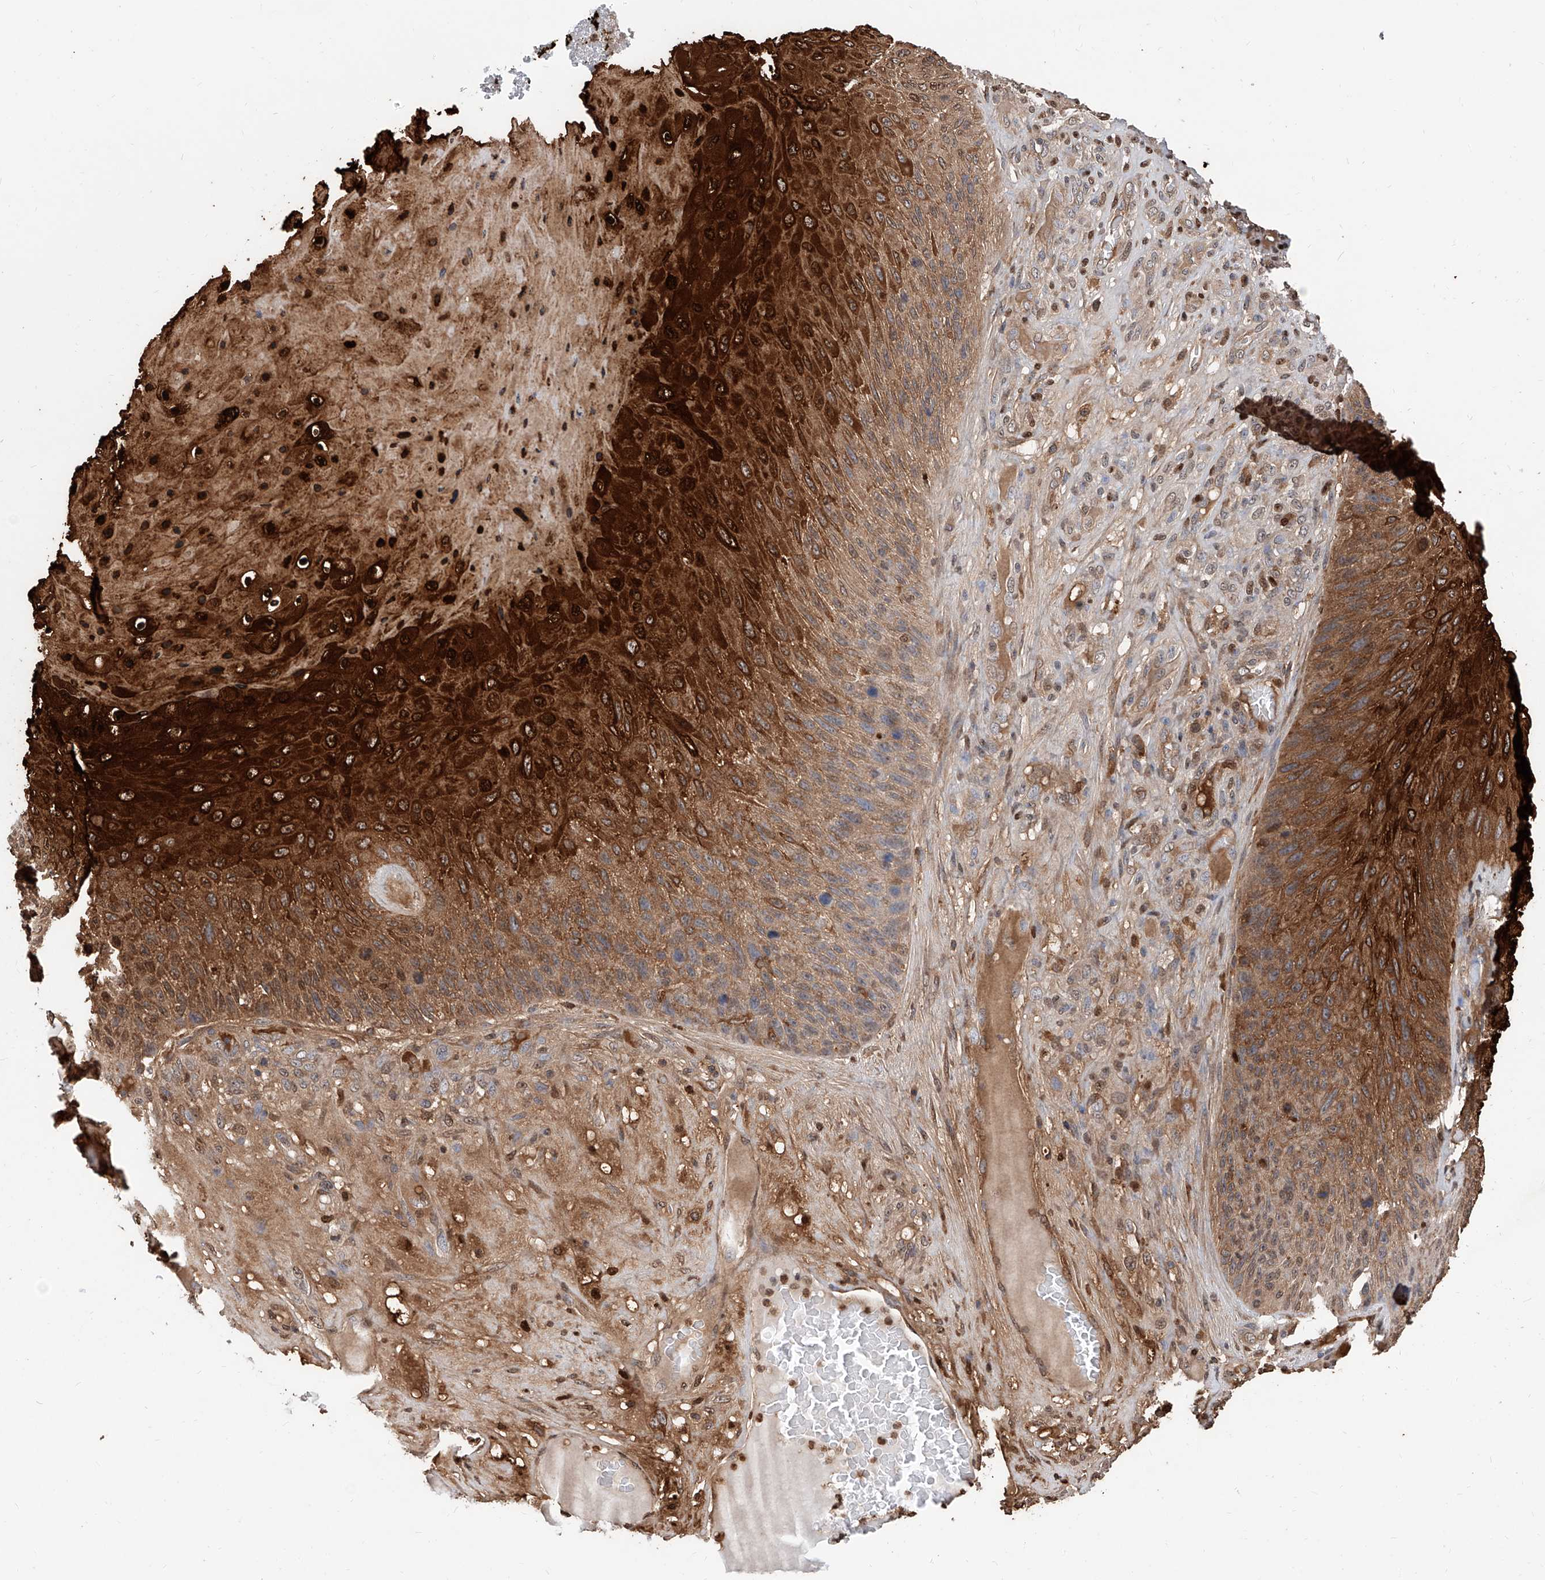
{"staining": {"intensity": "strong", "quantity": ">75%", "location": "cytoplasmic/membranous,nuclear"}, "tissue": "skin cancer", "cell_type": "Tumor cells", "image_type": "cancer", "snomed": [{"axis": "morphology", "description": "Squamous cell carcinoma, NOS"}, {"axis": "topography", "description": "Skin"}], "caption": "Protein staining displays strong cytoplasmic/membranous and nuclear expression in about >75% of tumor cells in squamous cell carcinoma (skin).", "gene": "RP9", "patient": {"sex": "female", "age": 88}}